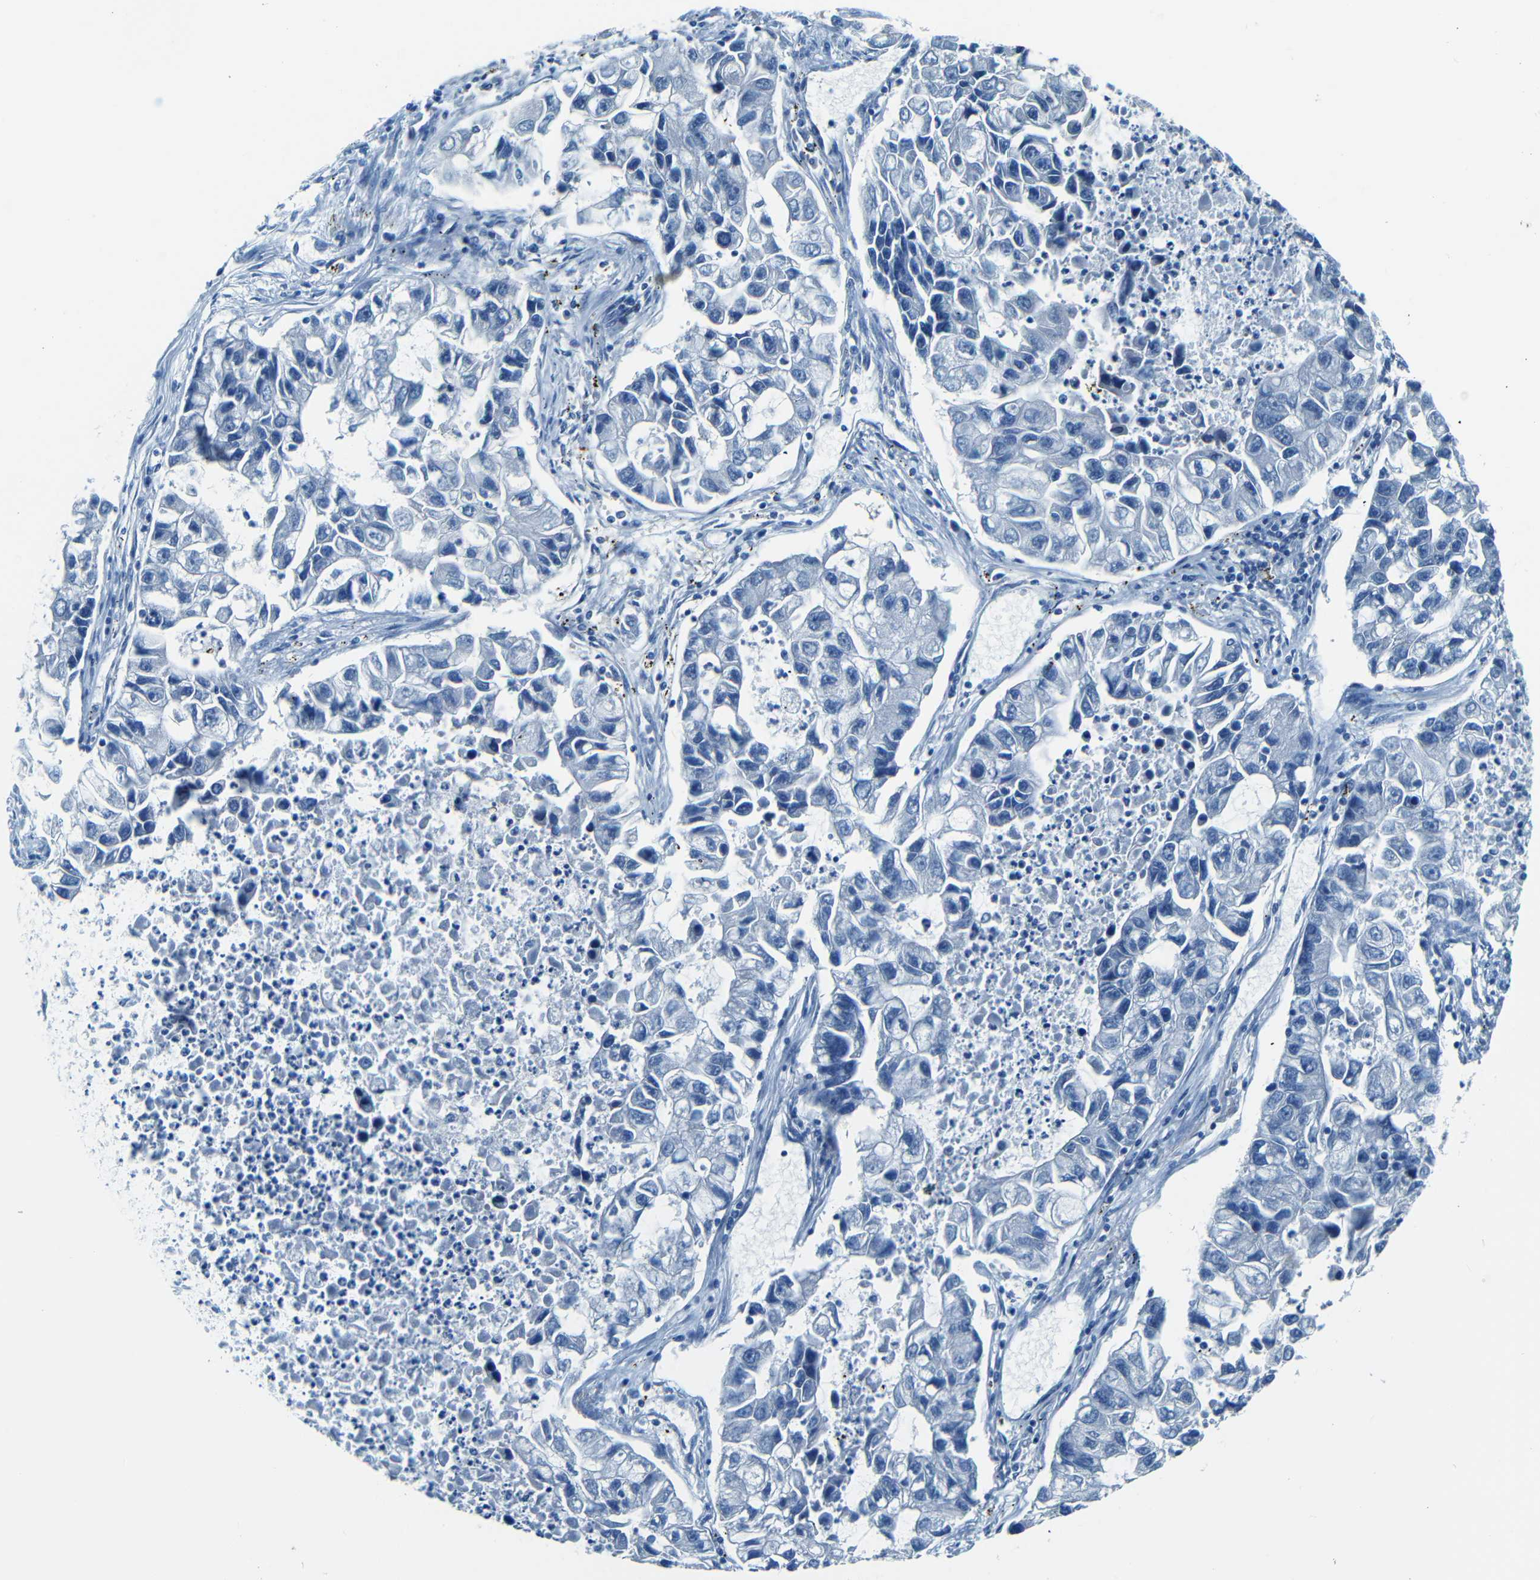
{"staining": {"intensity": "negative", "quantity": "none", "location": "none"}, "tissue": "lung cancer", "cell_type": "Tumor cells", "image_type": "cancer", "snomed": [{"axis": "morphology", "description": "Adenocarcinoma, NOS"}, {"axis": "topography", "description": "Lung"}], "caption": "Immunohistochemistry micrograph of lung cancer stained for a protein (brown), which demonstrates no staining in tumor cells.", "gene": "ZMAT1", "patient": {"sex": "female", "age": 51}}